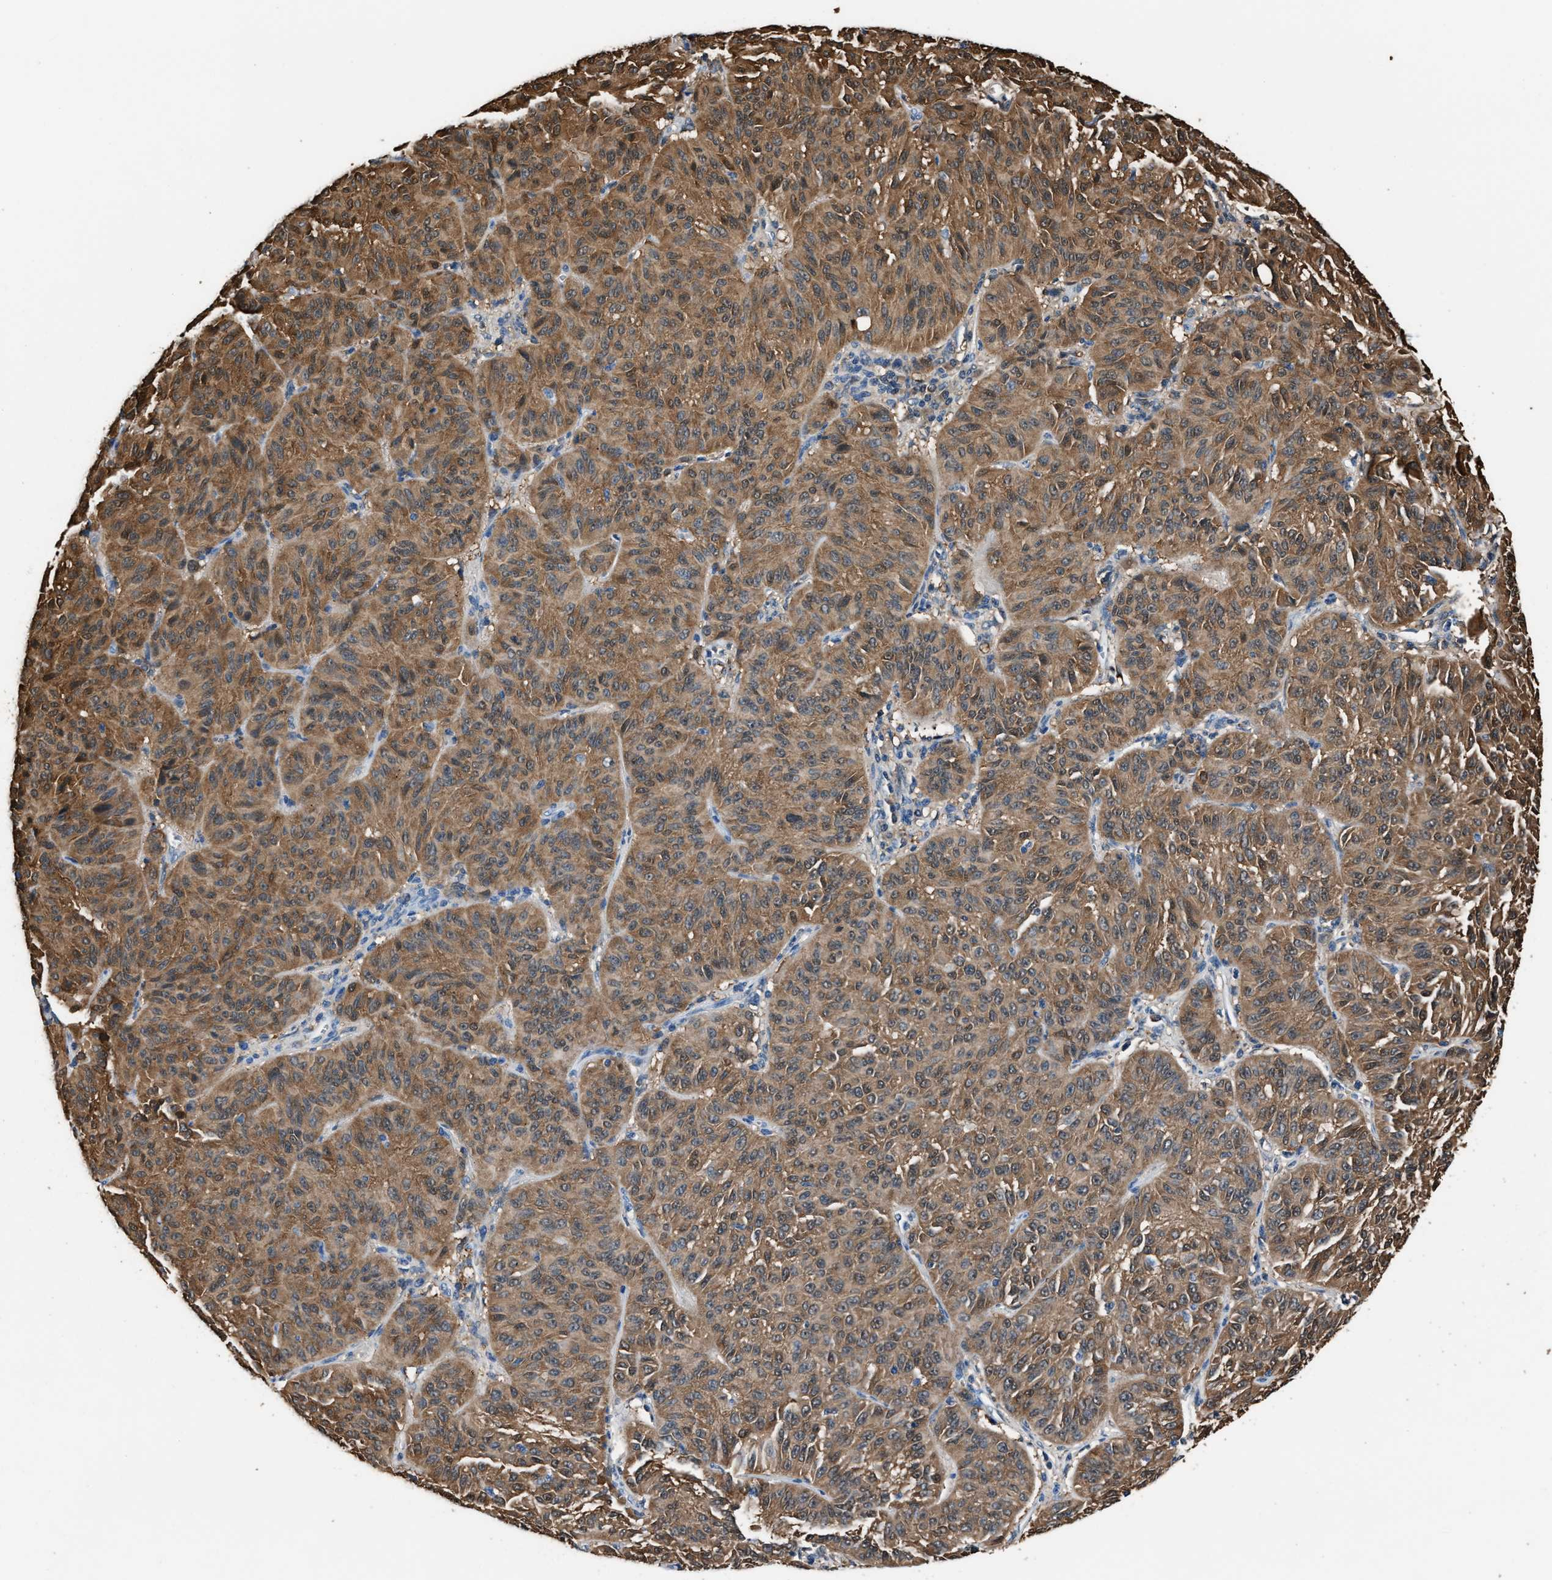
{"staining": {"intensity": "moderate", "quantity": ">75%", "location": "cytoplasmic/membranous"}, "tissue": "melanoma", "cell_type": "Tumor cells", "image_type": "cancer", "snomed": [{"axis": "morphology", "description": "Malignant melanoma, NOS"}, {"axis": "topography", "description": "Skin"}], "caption": "Brown immunohistochemical staining in human malignant melanoma displays moderate cytoplasmic/membranous staining in about >75% of tumor cells.", "gene": "GSTP1", "patient": {"sex": "female", "age": 72}}